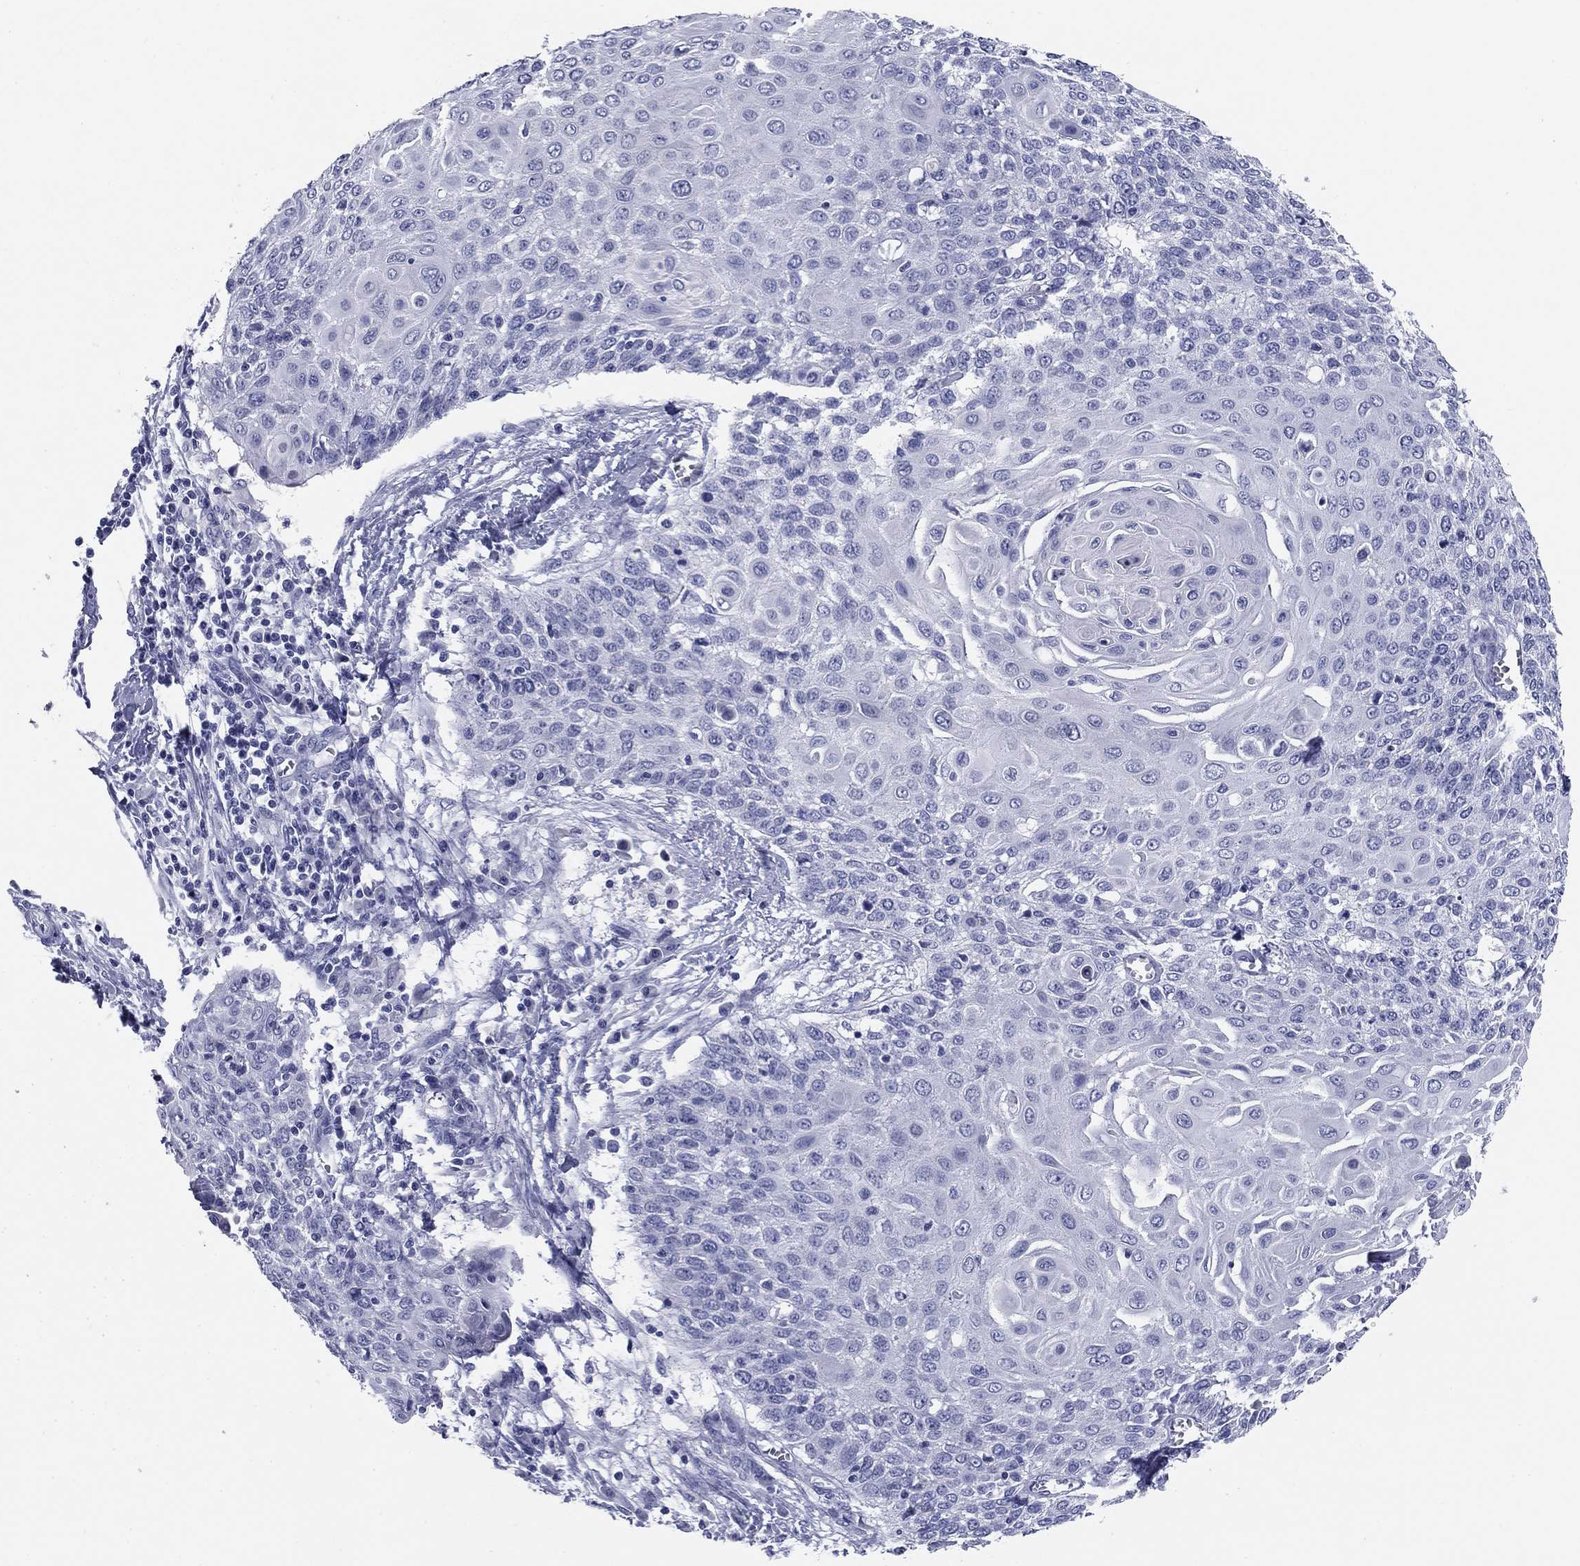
{"staining": {"intensity": "negative", "quantity": "none", "location": "none"}, "tissue": "cervical cancer", "cell_type": "Tumor cells", "image_type": "cancer", "snomed": [{"axis": "morphology", "description": "Squamous cell carcinoma, NOS"}, {"axis": "topography", "description": "Cervix"}], "caption": "This is an immunohistochemistry (IHC) micrograph of cervical cancer. There is no staining in tumor cells.", "gene": "KCNH1", "patient": {"sex": "female", "age": 39}}